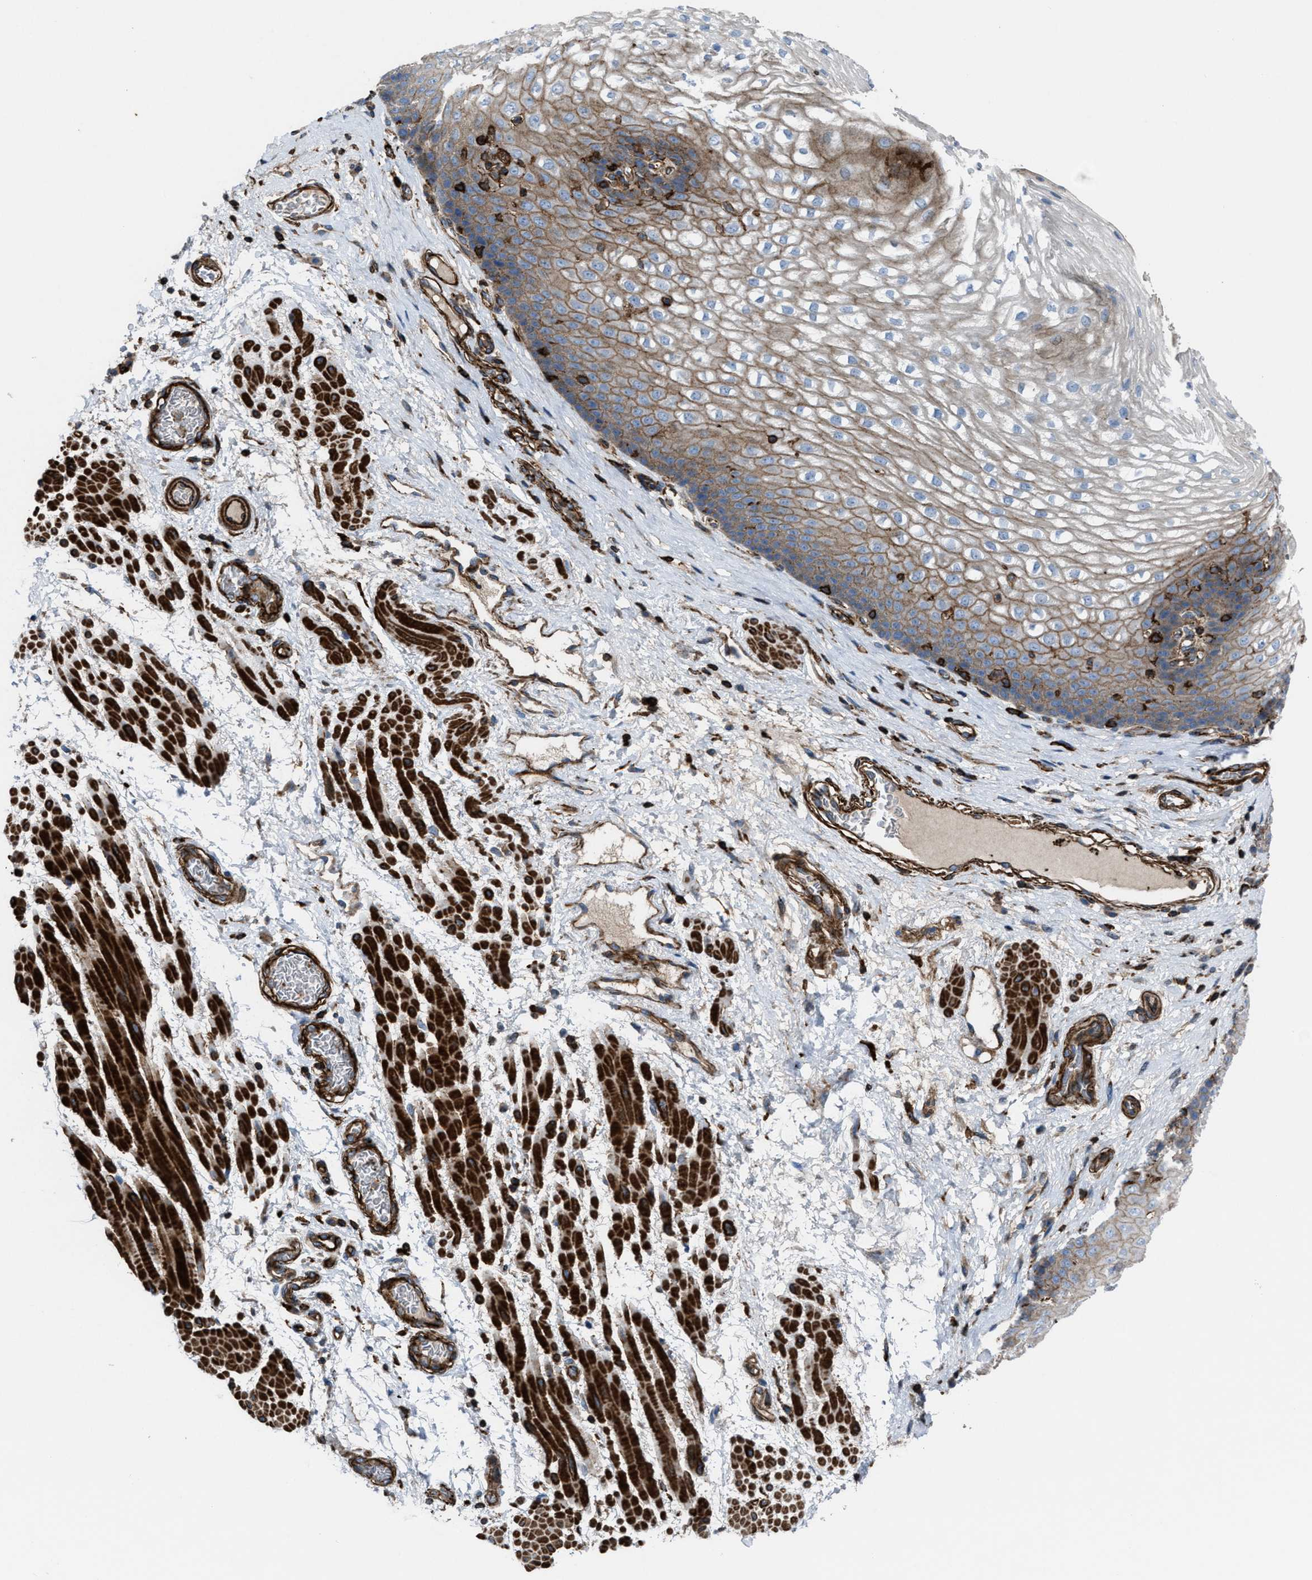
{"staining": {"intensity": "moderate", "quantity": ">75%", "location": "cytoplasmic/membranous"}, "tissue": "esophagus", "cell_type": "Squamous epithelial cells", "image_type": "normal", "snomed": [{"axis": "morphology", "description": "Normal tissue, NOS"}, {"axis": "topography", "description": "Esophagus"}], "caption": "Esophagus stained with immunohistochemistry (IHC) exhibits moderate cytoplasmic/membranous positivity in approximately >75% of squamous epithelial cells.", "gene": "AGPAT2", "patient": {"sex": "male", "age": 48}}